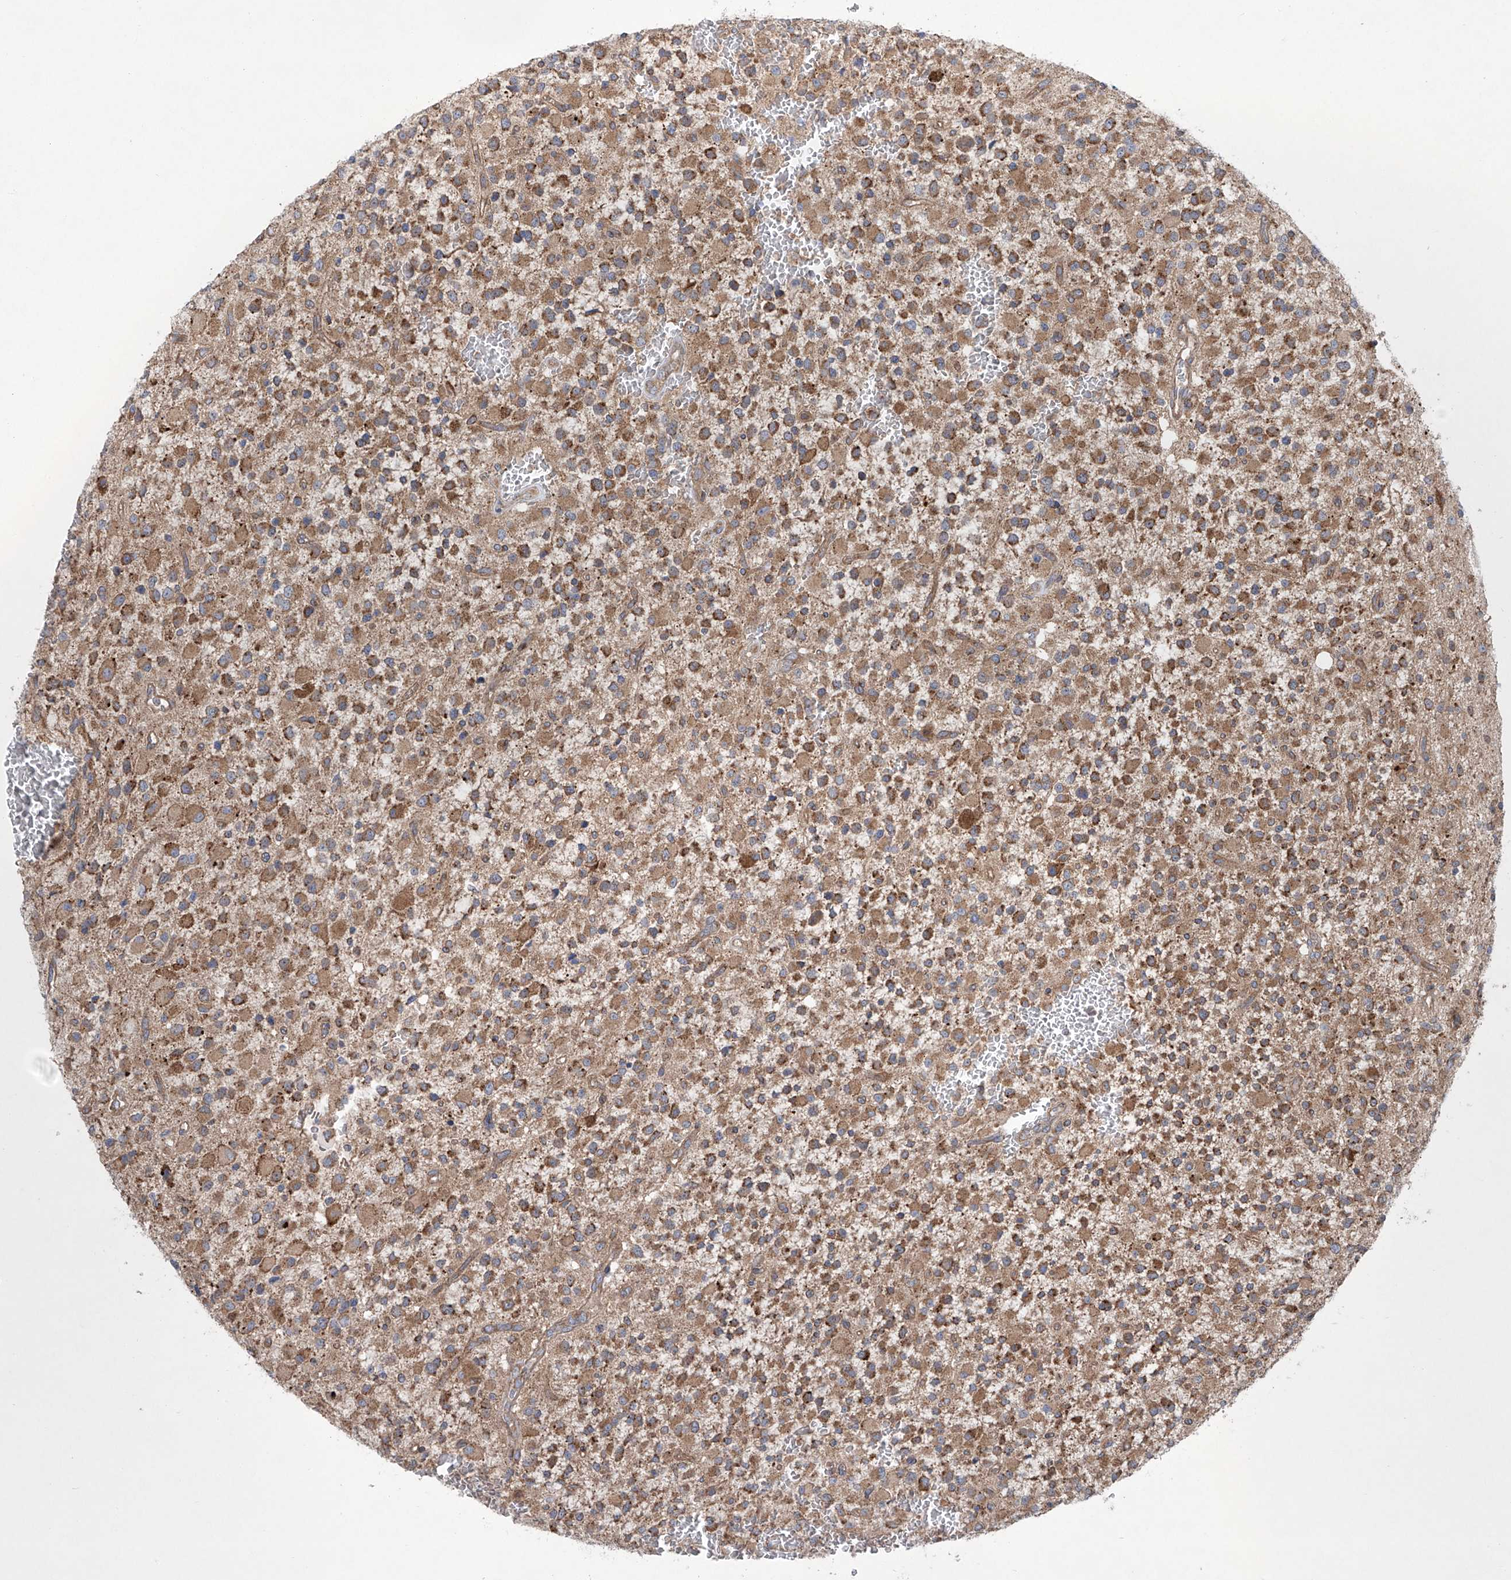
{"staining": {"intensity": "moderate", "quantity": ">75%", "location": "cytoplasmic/membranous"}, "tissue": "glioma", "cell_type": "Tumor cells", "image_type": "cancer", "snomed": [{"axis": "morphology", "description": "Glioma, malignant, High grade"}, {"axis": "topography", "description": "Brain"}], "caption": "Moderate cytoplasmic/membranous positivity for a protein is identified in about >75% of tumor cells of glioma using immunohistochemistry (IHC).", "gene": "KLC4", "patient": {"sex": "male", "age": 34}}